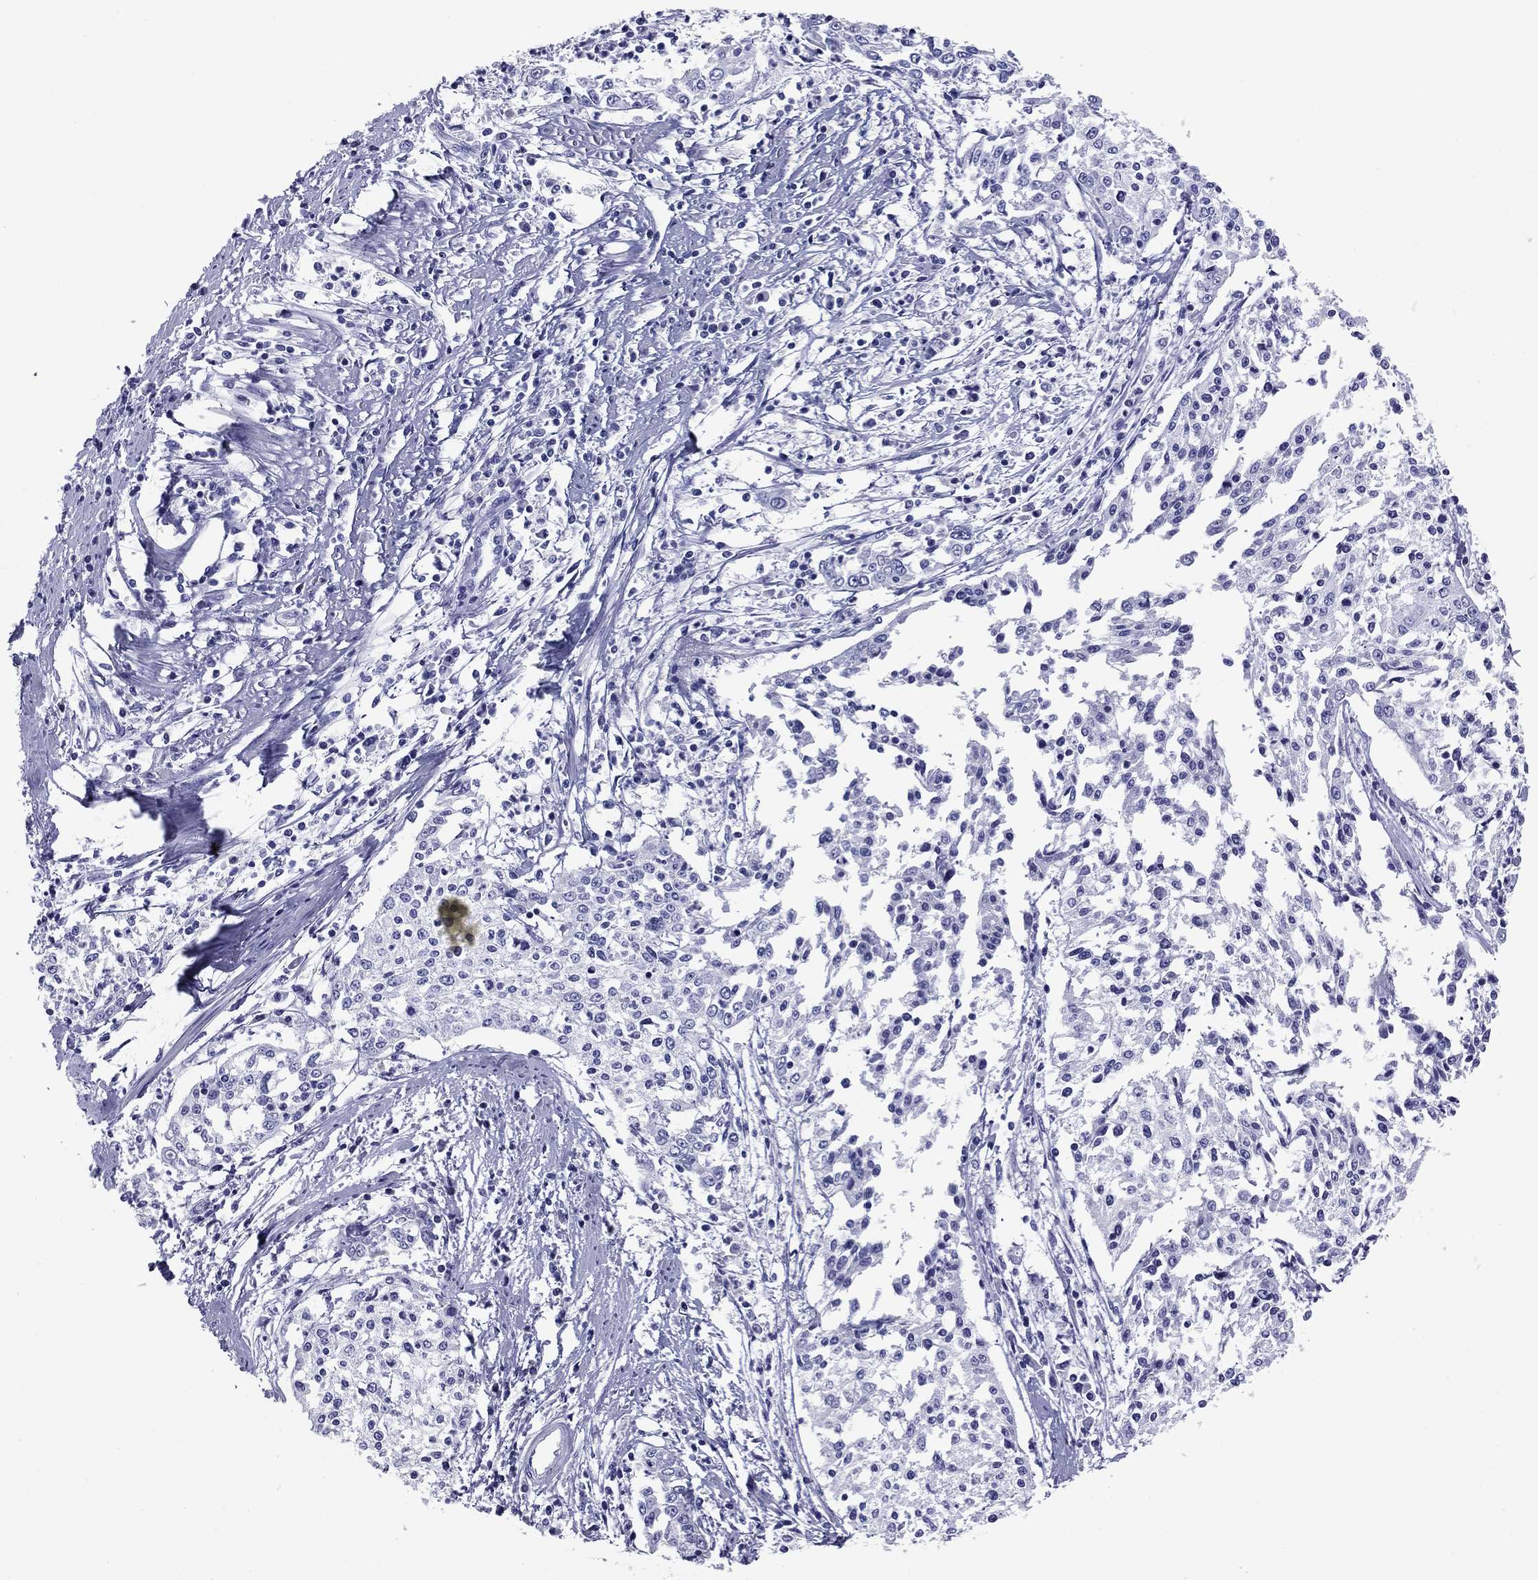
{"staining": {"intensity": "negative", "quantity": "none", "location": "none"}, "tissue": "cervical cancer", "cell_type": "Tumor cells", "image_type": "cancer", "snomed": [{"axis": "morphology", "description": "Squamous cell carcinoma, NOS"}, {"axis": "topography", "description": "Cervix"}], "caption": "This is a micrograph of immunohistochemistry staining of cervical squamous cell carcinoma, which shows no positivity in tumor cells. (Immunohistochemistry (ihc), brightfield microscopy, high magnification).", "gene": "NPPA", "patient": {"sex": "female", "age": 41}}